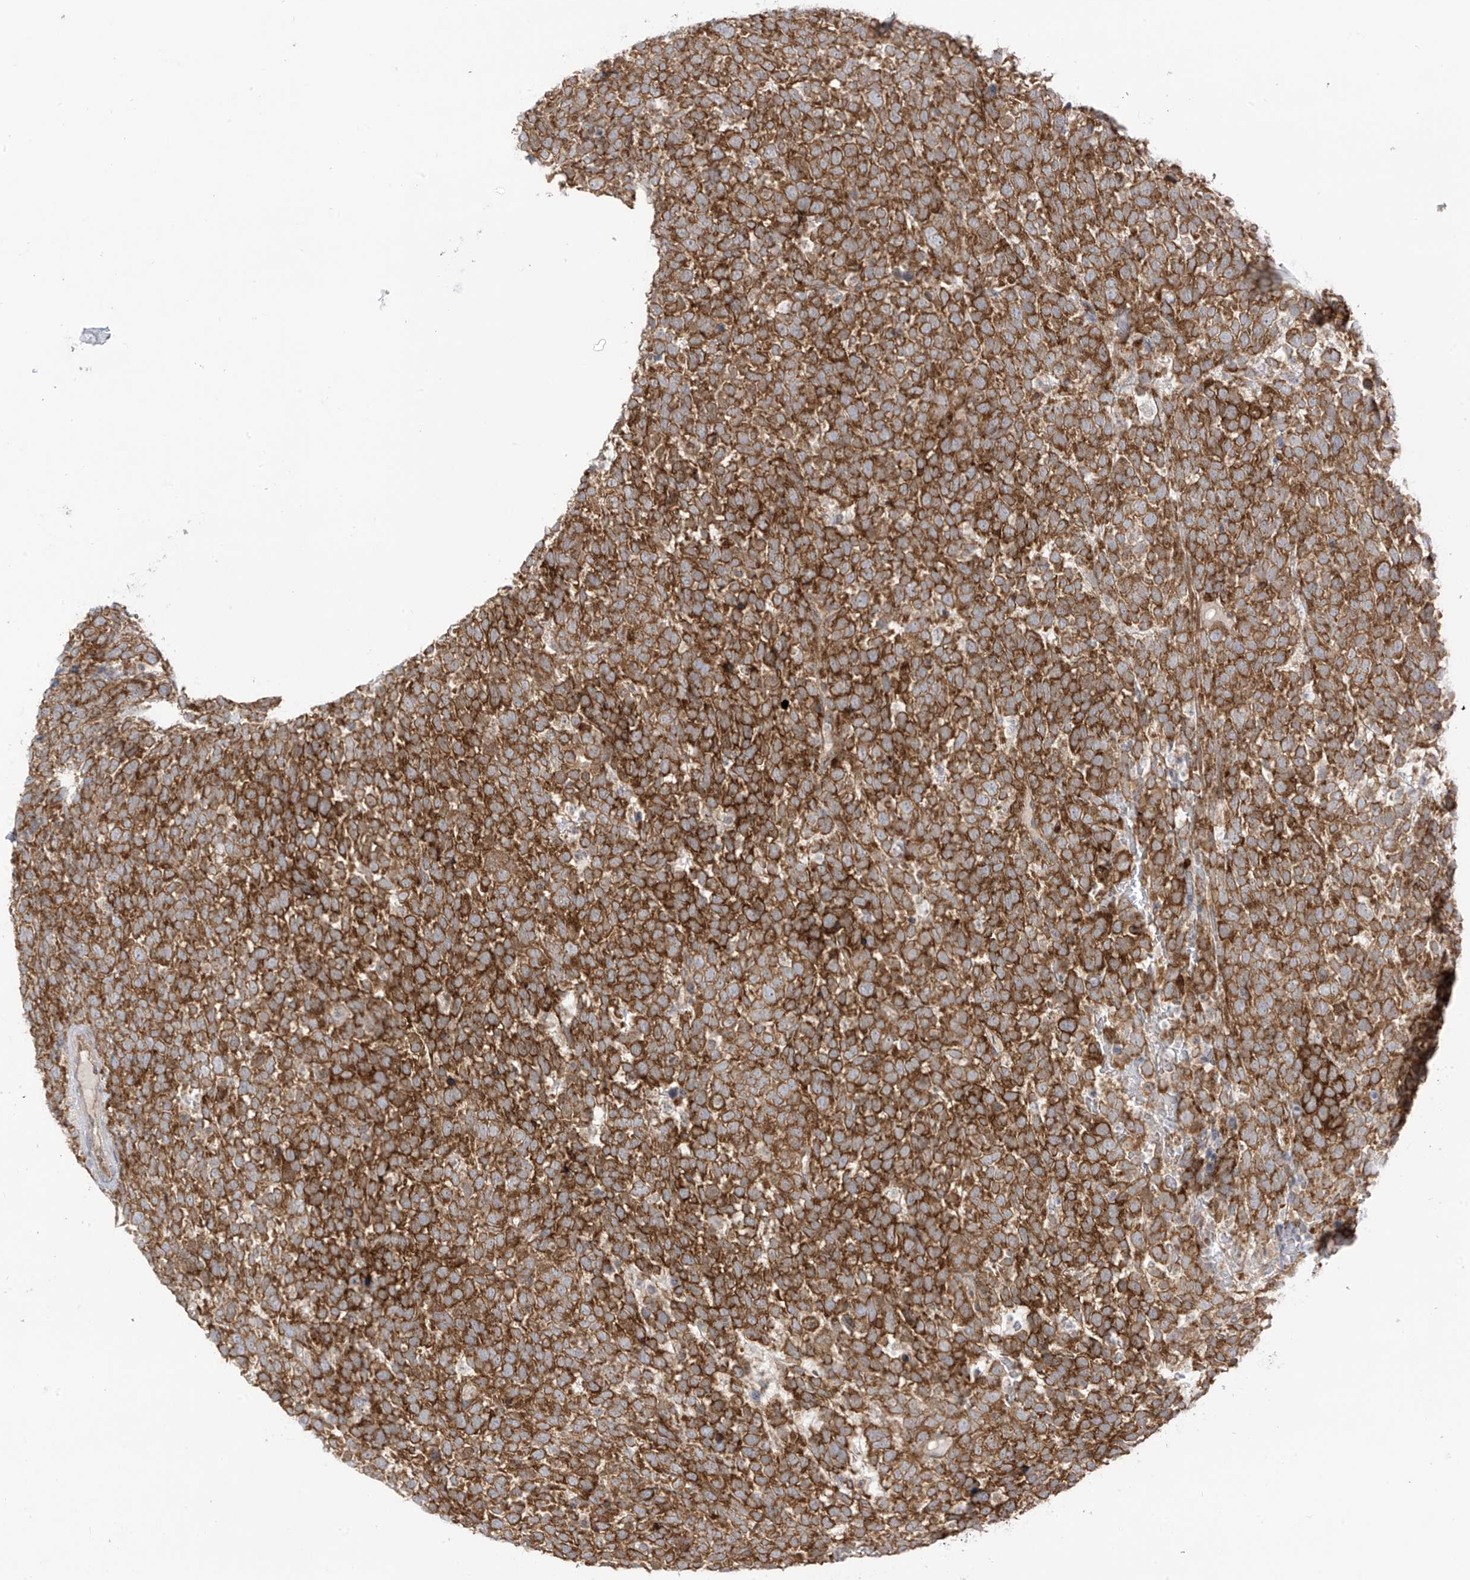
{"staining": {"intensity": "strong", "quantity": ">75%", "location": "cytoplasmic/membranous"}, "tissue": "urothelial cancer", "cell_type": "Tumor cells", "image_type": "cancer", "snomed": [{"axis": "morphology", "description": "Urothelial carcinoma, High grade"}, {"axis": "topography", "description": "Urinary bladder"}], "caption": "Immunohistochemical staining of high-grade urothelial carcinoma reveals high levels of strong cytoplasmic/membranous staining in about >75% of tumor cells. The staining was performed using DAB (3,3'-diaminobenzidine), with brown indicating positive protein expression. Nuclei are stained blue with hematoxylin.", "gene": "REPS1", "patient": {"sex": "female", "age": 82}}